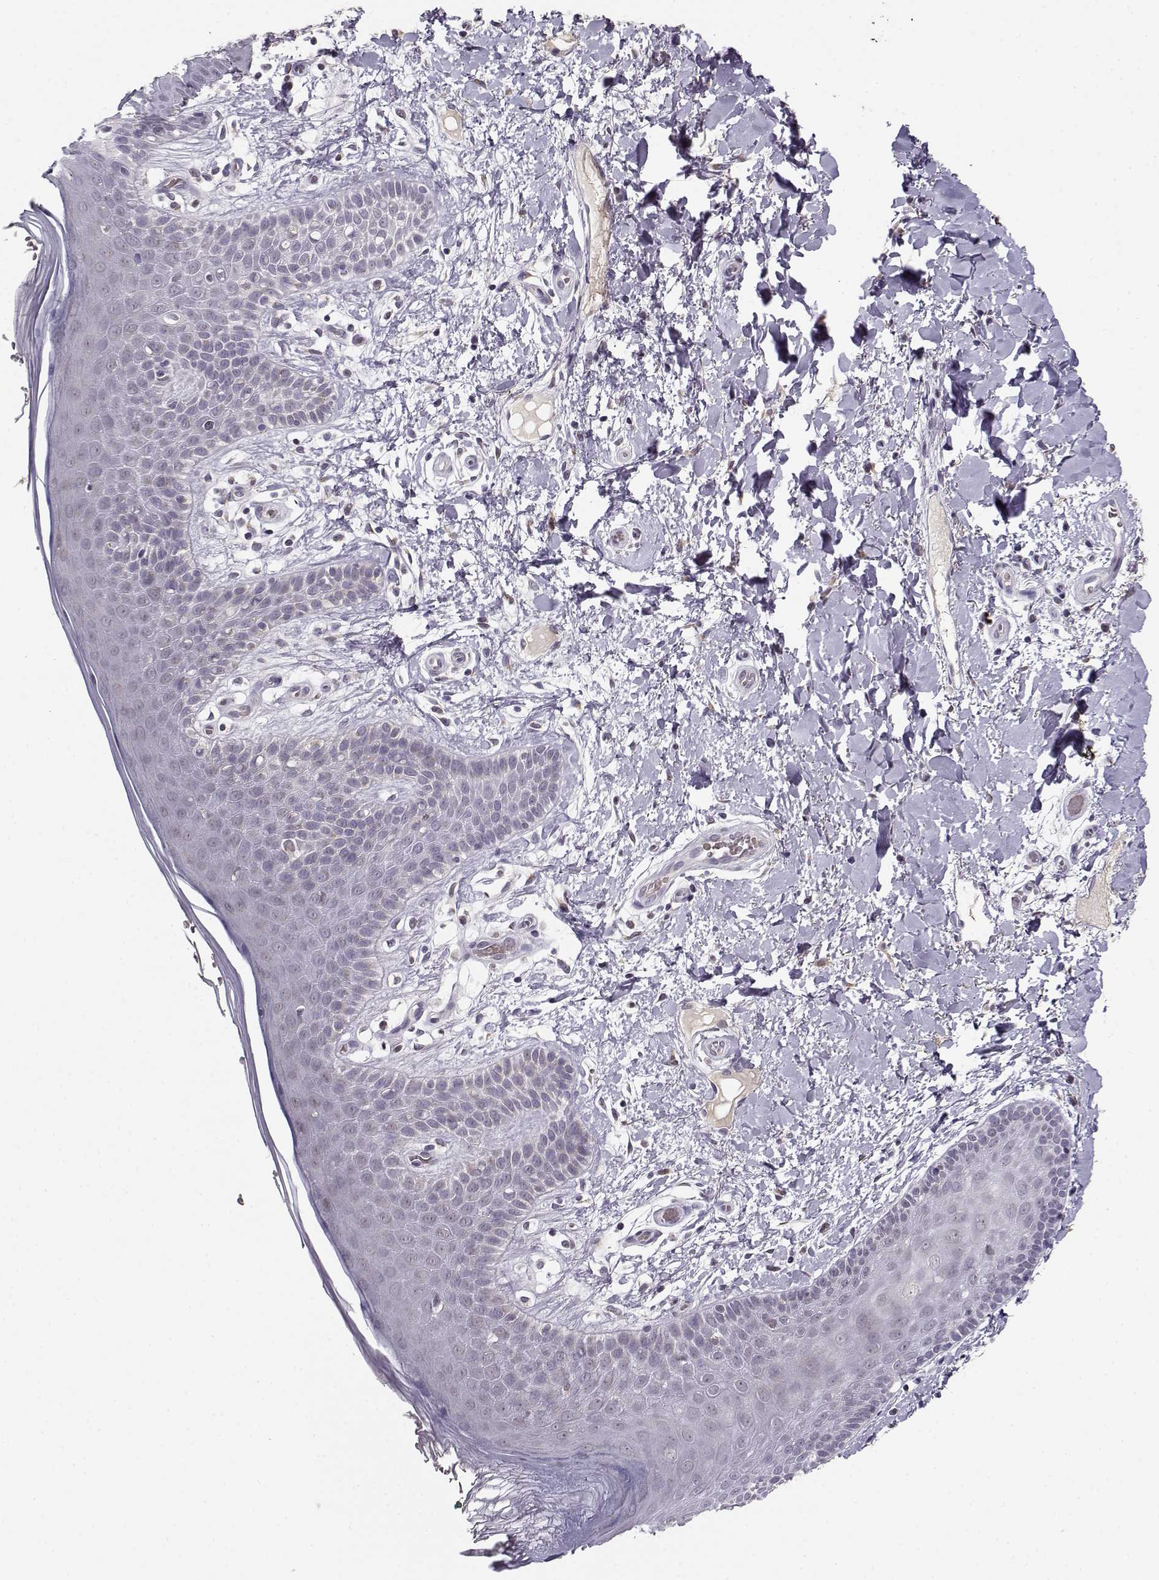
{"staining": {"intensity": "negative", "quantity": "none", "location": "none"}, "tissue": "skin", "cell_type": "Epidermal cells", "image_type": "normal", "snomed": [{"axis": "morphology", "description": "Normal tissue, NOS"}, {"axis": "topography", "description": "Anal"}], "caption": "Immunohistochemistry (IHC) of unremarkable human skin exhibits no staining in epidermal cells.", "gene": "SLC4A5", "patient": {"sex": "male", "age": 36}}